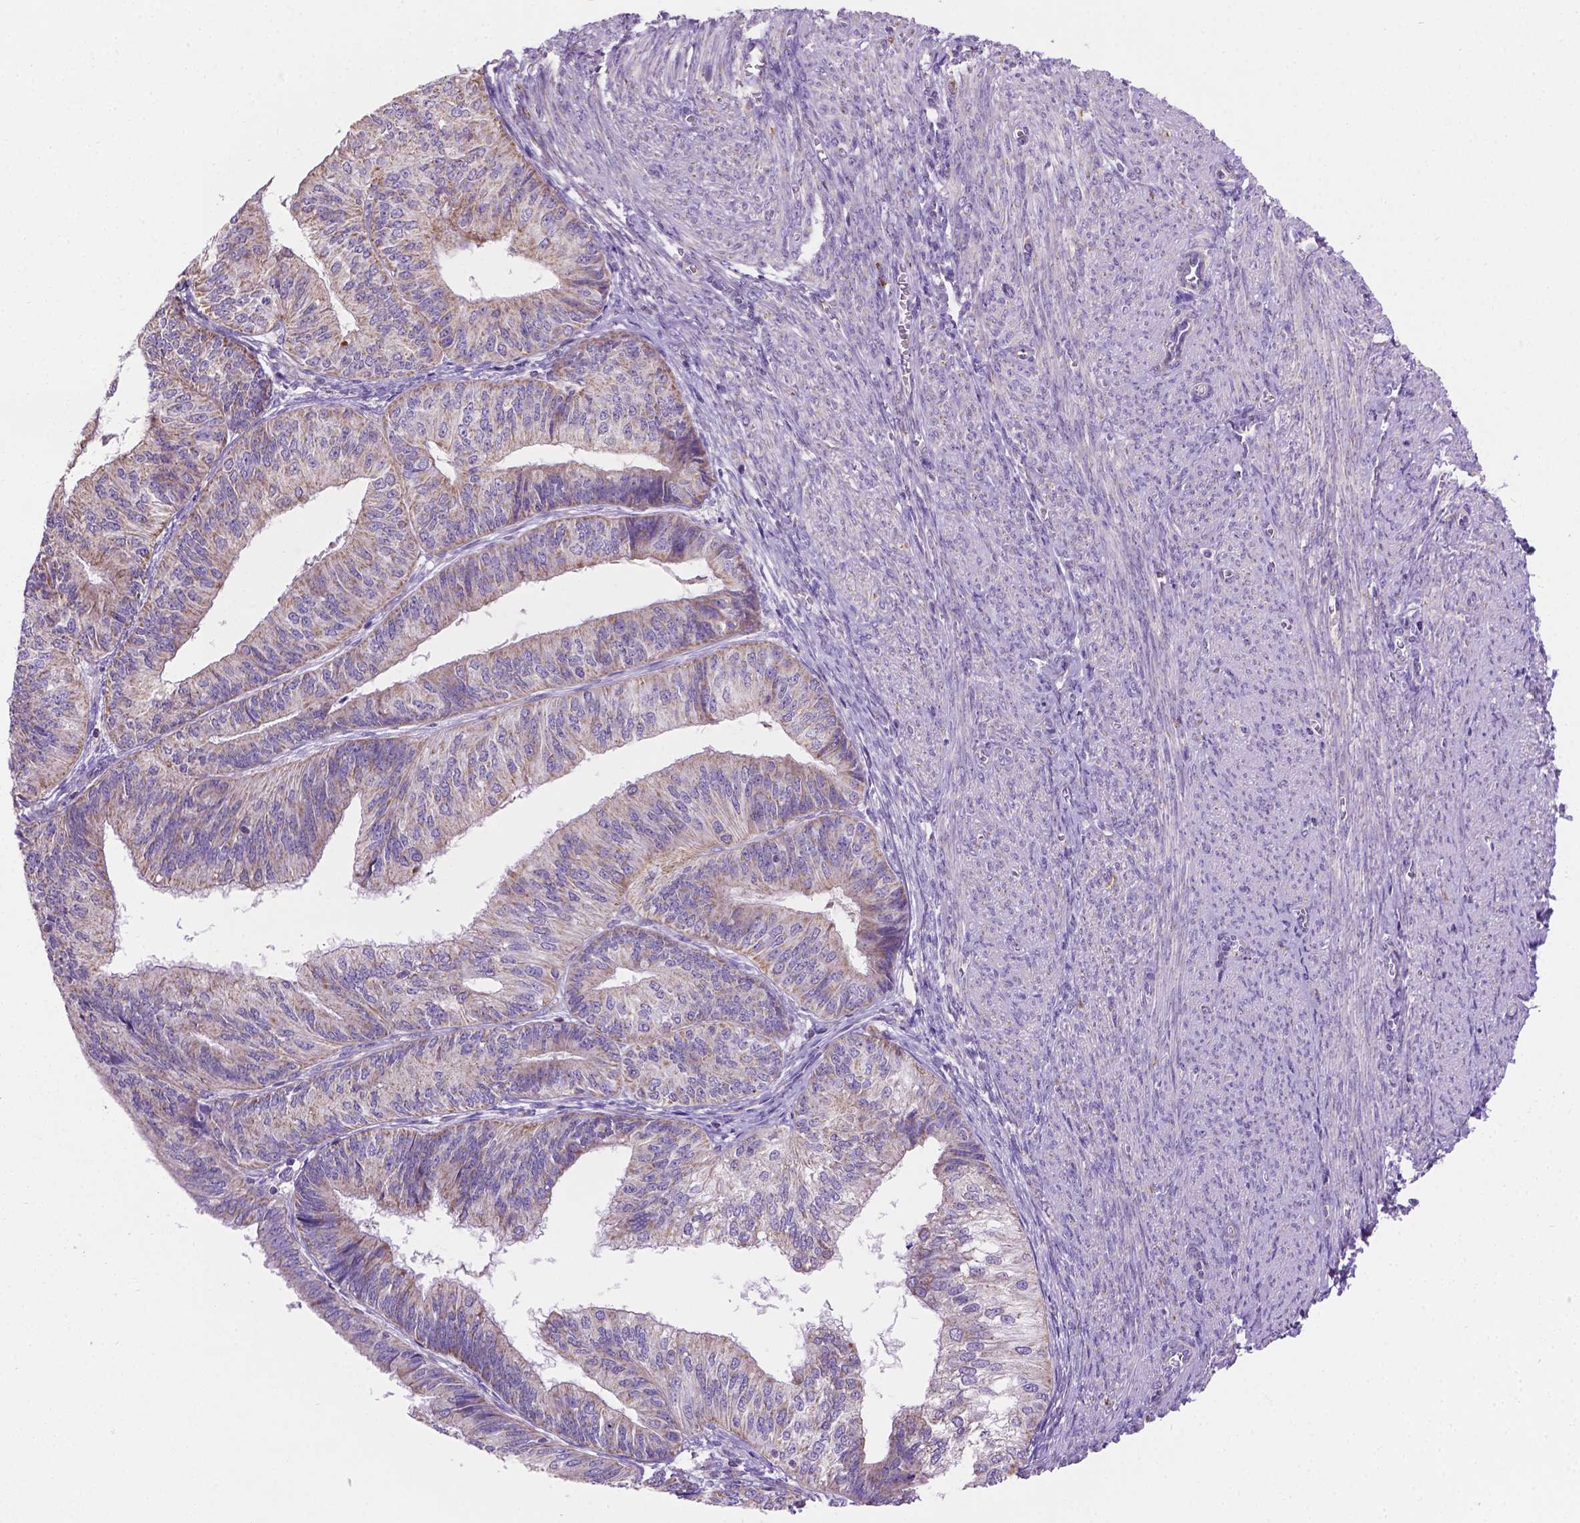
{"staining": {"intensity": "weak", "quantity": "25%-75%", "location": "cytoplasmic/membranous"}, "tissue": "endometrial cancer", "cell_type": "Tumor cells", "image_type": "cancer", "snomed": [{"axis": "morphology", "description": "Adenocarcinoma, NOS"}, {"axis": "topography", "description": "Endometrium"}], "caption": "Adenocarcinoma (endometrial) tissue shows weak cytoplasmic/membranous staining in about 25%-75% of tumor cells, visualized by immunohistochemistry.", "gene": "CSPG5", "patient": {"sex": "female", "age": 58}}